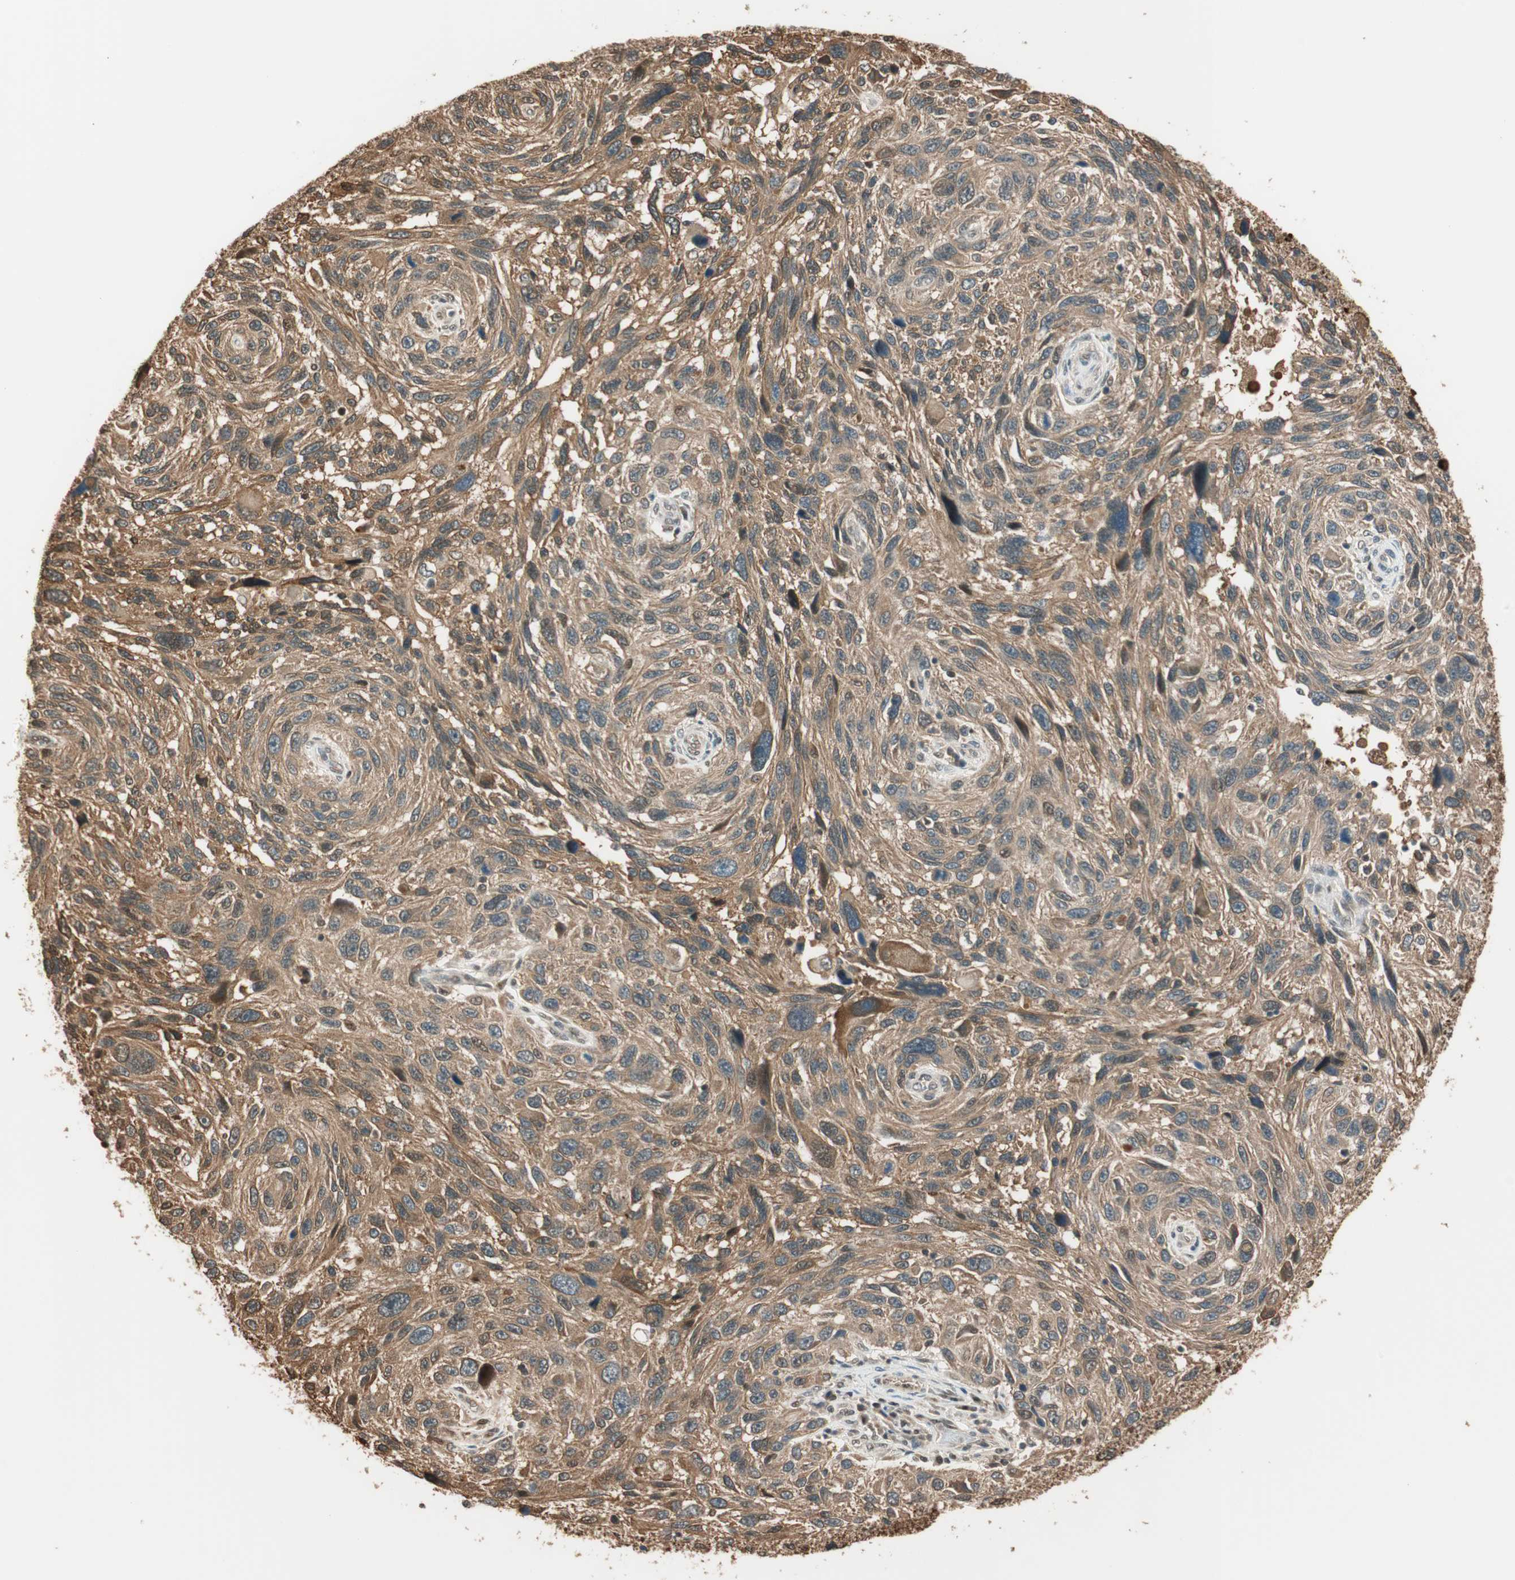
{"staining": {"intensity": "moderate", "quantity": ">75%", "location": "cytoplasmic/membranous"}, "tissue": "melanoma", "cell_type": "Tumor cells", "image_type": "cancer", "snomed": [{"axis": "morphology", "description": "Malignant melanoma, NOS"}, {"axis": "topography", "description": "Skin"}], "caption": "Protein analysis of melanoma tissue displays moderate cytoplasmic/membranous positivity in about >75% of tumor cells.", "gene": "ZNF443", "patient": {"sex": "male", "age": 53}}